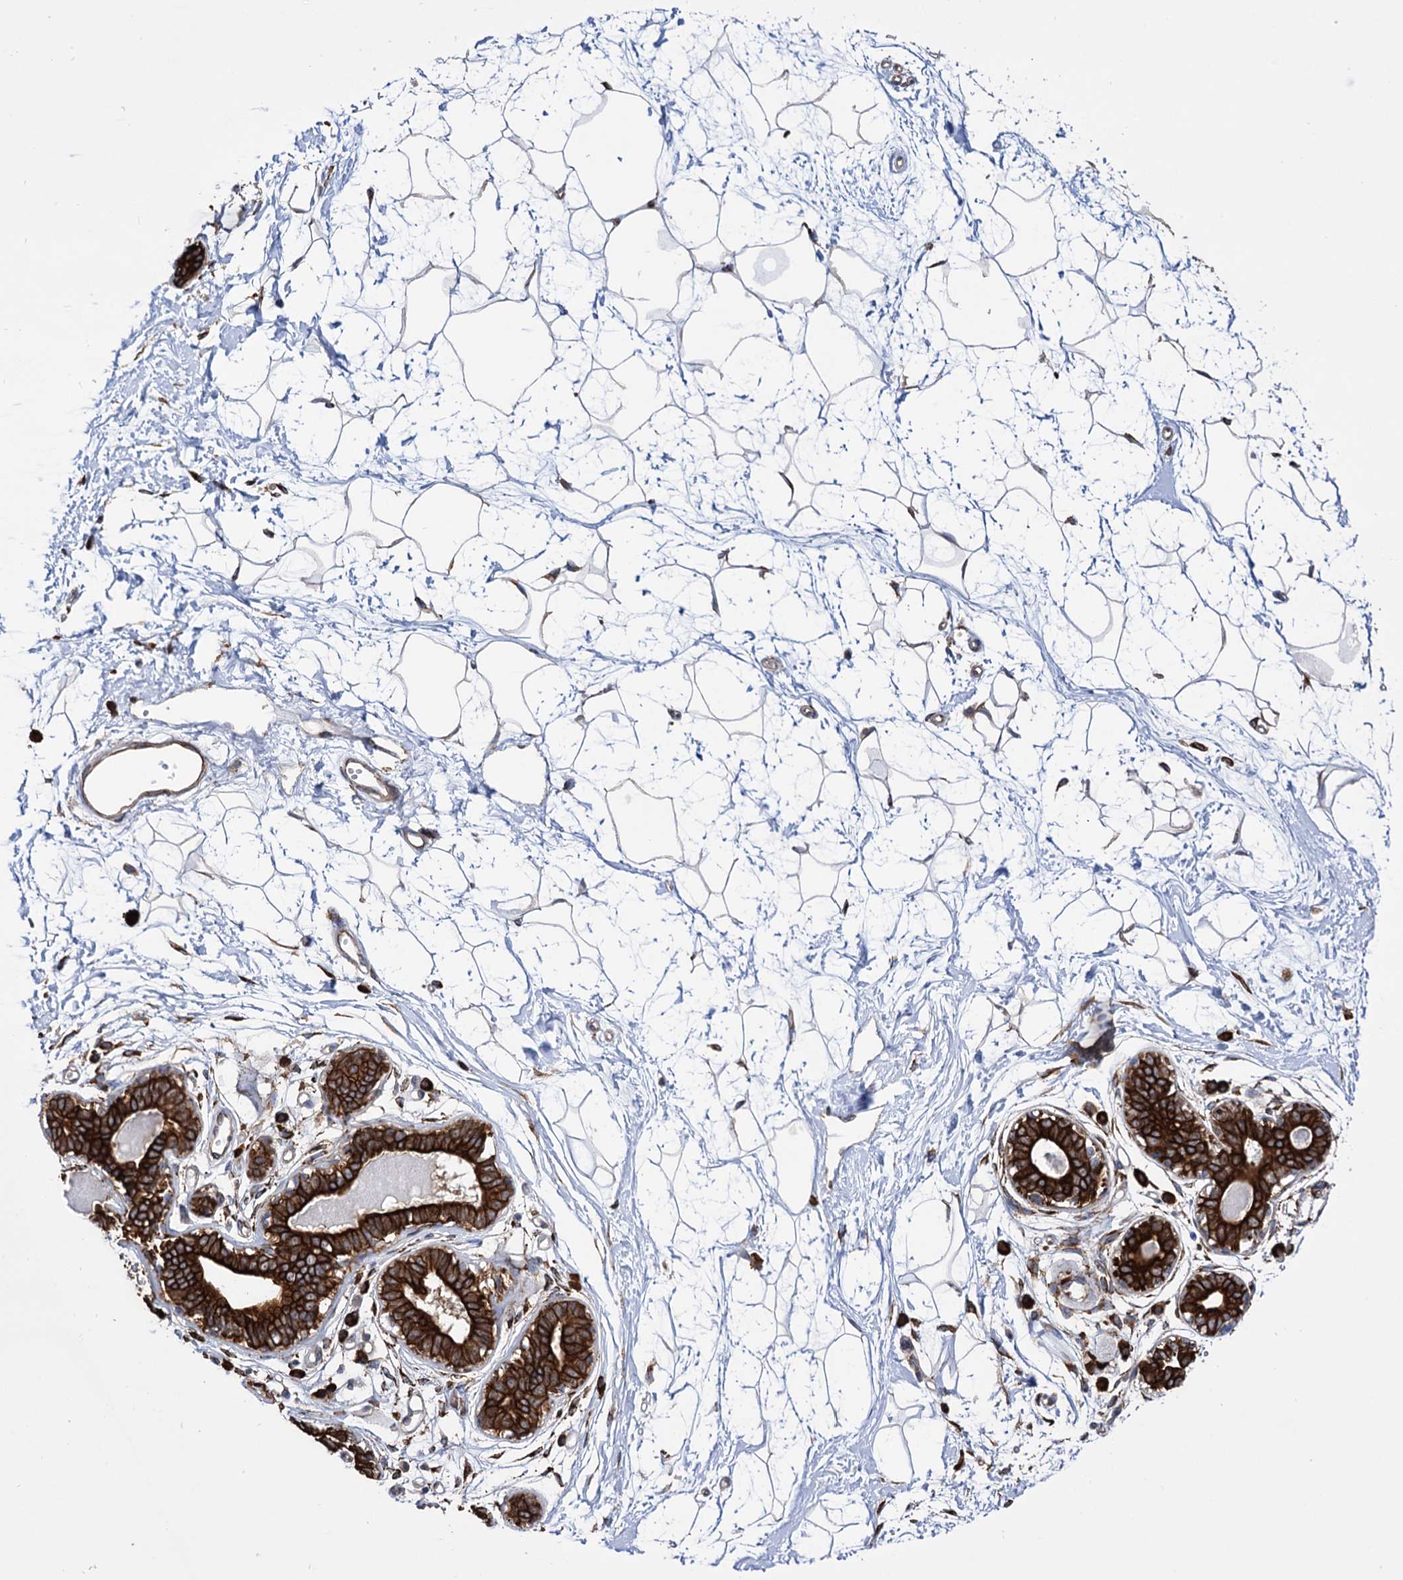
{"staining": {"intensity": "negative", "quantity": "none", "location": "none"}, "tissue": "breast", "cell_type": "Adipocytes", "image_type": "normal", "snomed": [{"axis": "morphology", "description": "Normal tissue, NOS"}, {"axis": "topography", "description": "Breast"}], "caption": "Histopathology image shows no protein staining in adipocytes of unremarkable breast. (DAB IHC, high magnification).", "gene": "CDAN1", "patient": {"sex": "female", "age": 45}}